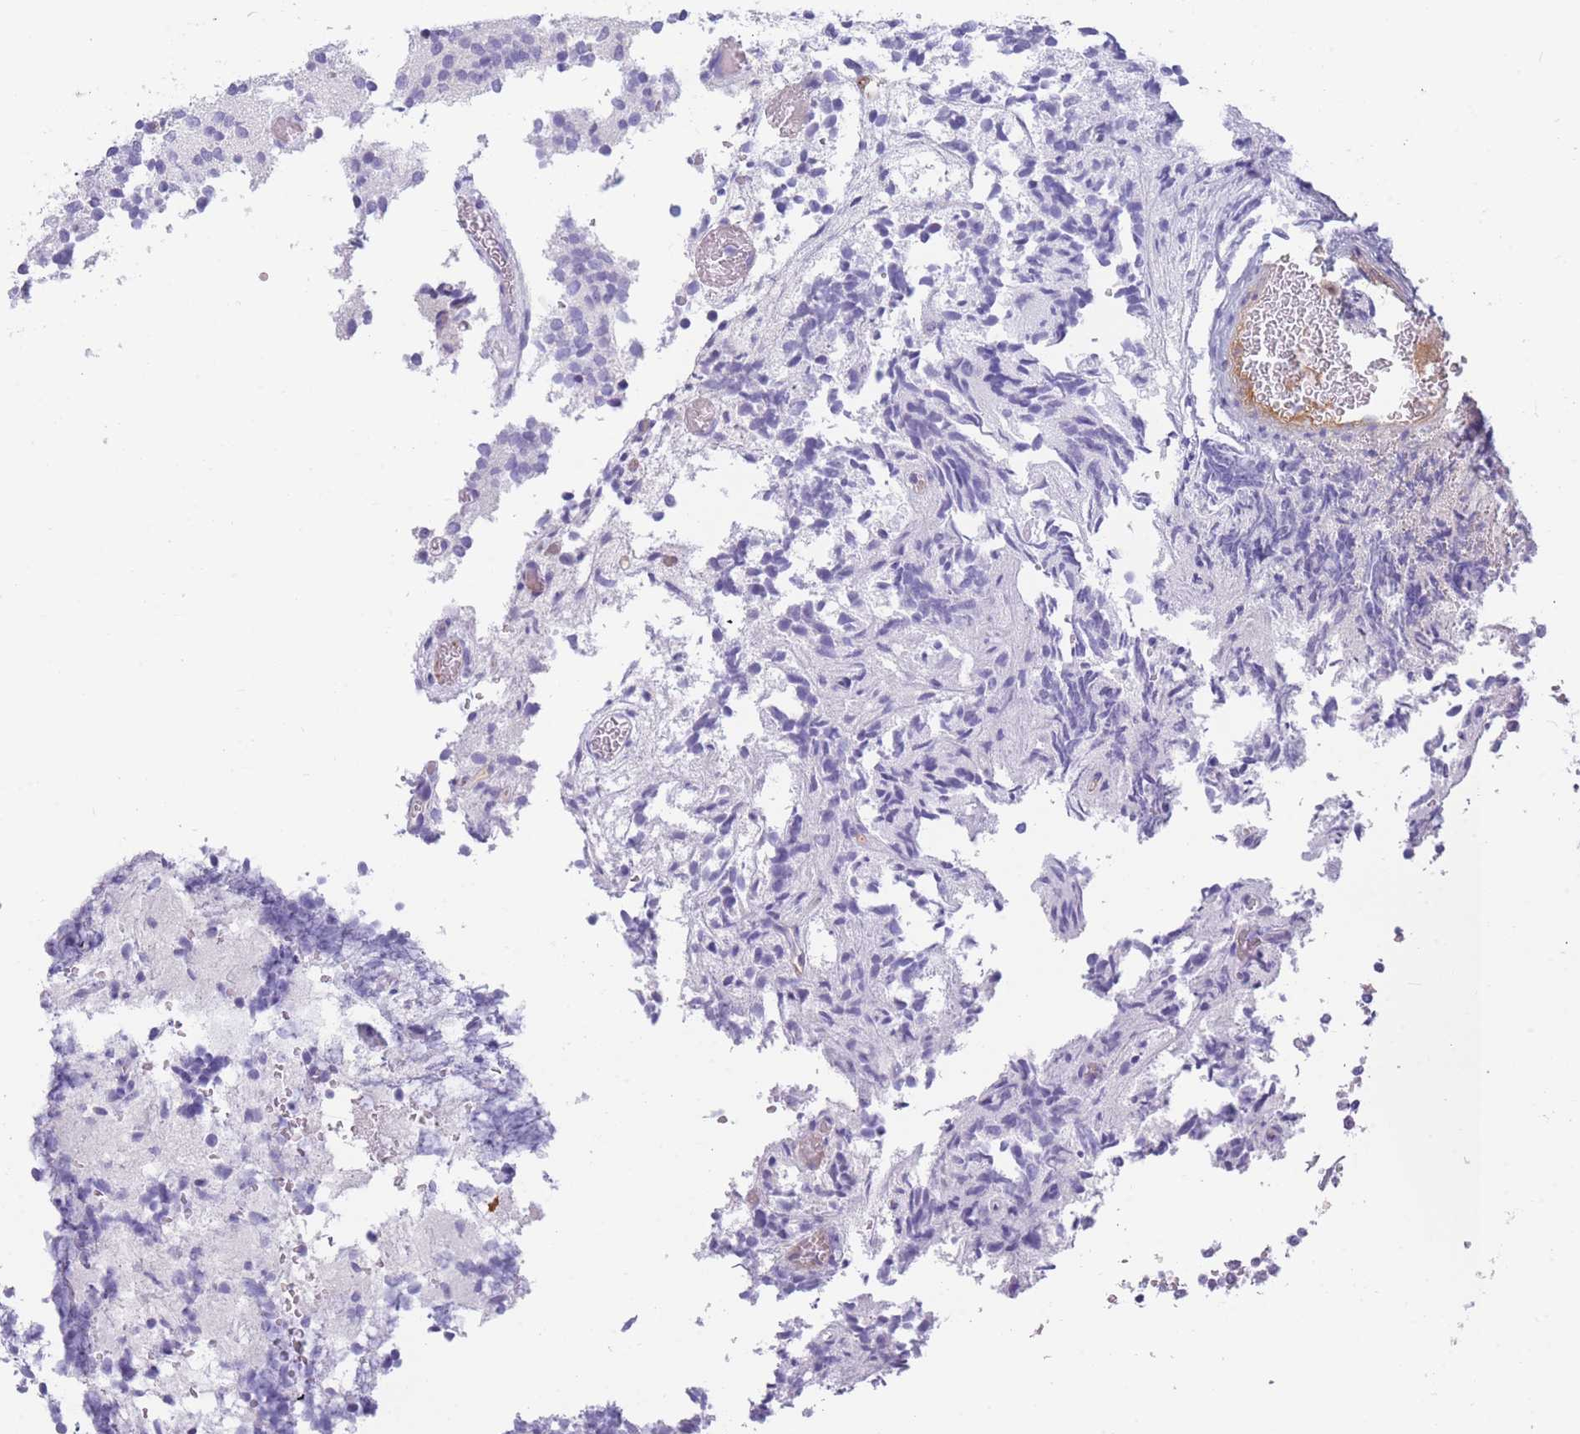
{"staining": {"intensity": "negative", "quantity": "none", "location": "none"}, "tissue": "glioma", "cell_type": "Tumor cells", "image_type": "cancer", "snomed": [{"axis": "morphology", "description": "Glioma, malignant, Low grade"}, {"axis": "topography", "description": "Brain"}], "caption": "A histopathology image of glioma stained for a protein displays no brown staining in tumor cells.", "gene": "TNFSF11", "patient": {"sex": "female", "age": 1}}